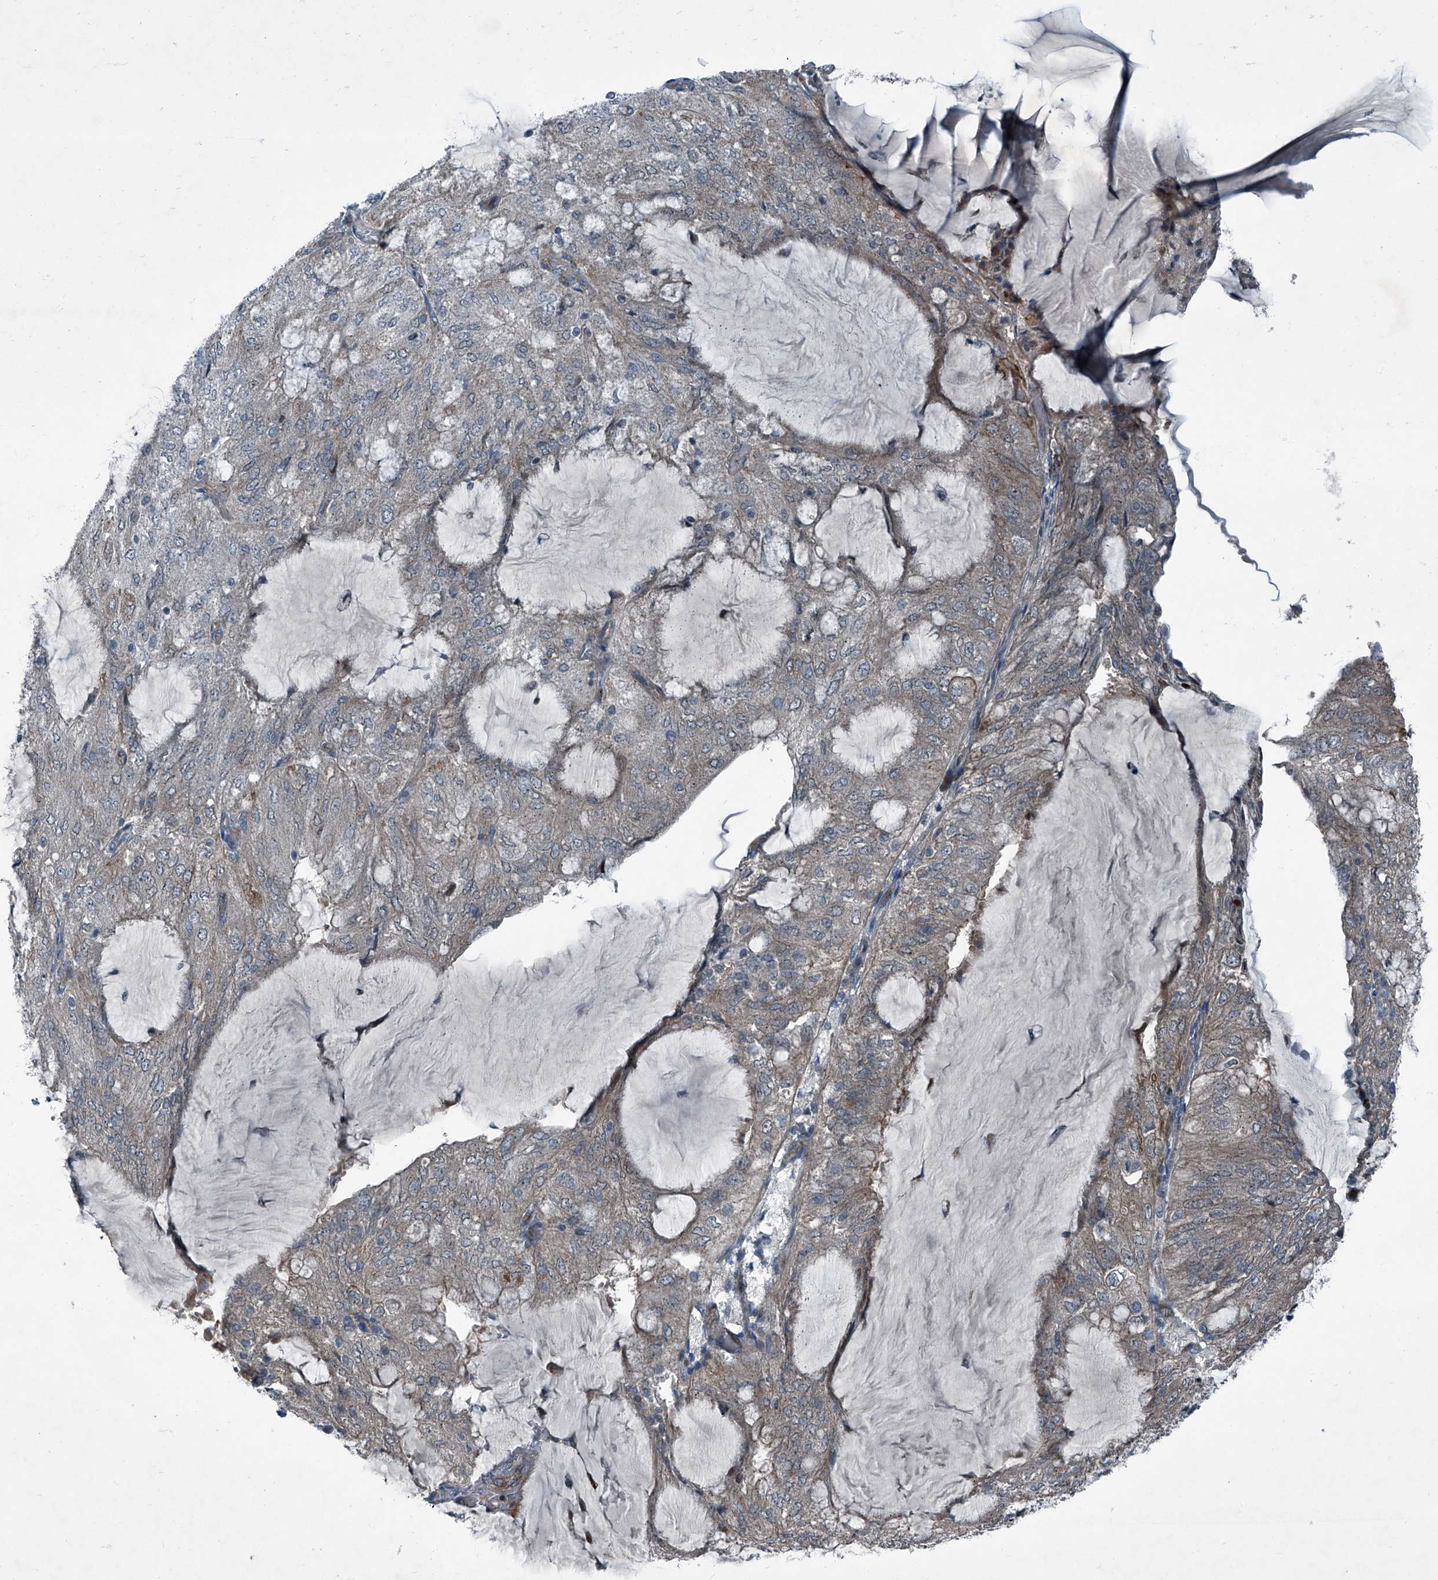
{"staining": {"intensity": "weak", "quantity": "<25%", "location": "cytoplasmic/membranous"}, "tissue": "endometrial cancer", "cell_type": "Tumor cells", "image_type": "cancer", "snomed": [{"axis": "morphology", "description": "Adenocarcinoma, NOS"}, {"axis": "topography", "description": "Endometrium"}], "caption": "Immunohistochemical staining of endometrial cancer (adenocarcinoma) reveals no significant positivity in tumor cells. Brightfield microscopy of IHC stained with DAB (brown) and hematoxylin (blue), captured at high magnification.", "gene": "SENP2", "patient": {"sex": "female", "age": 81}}